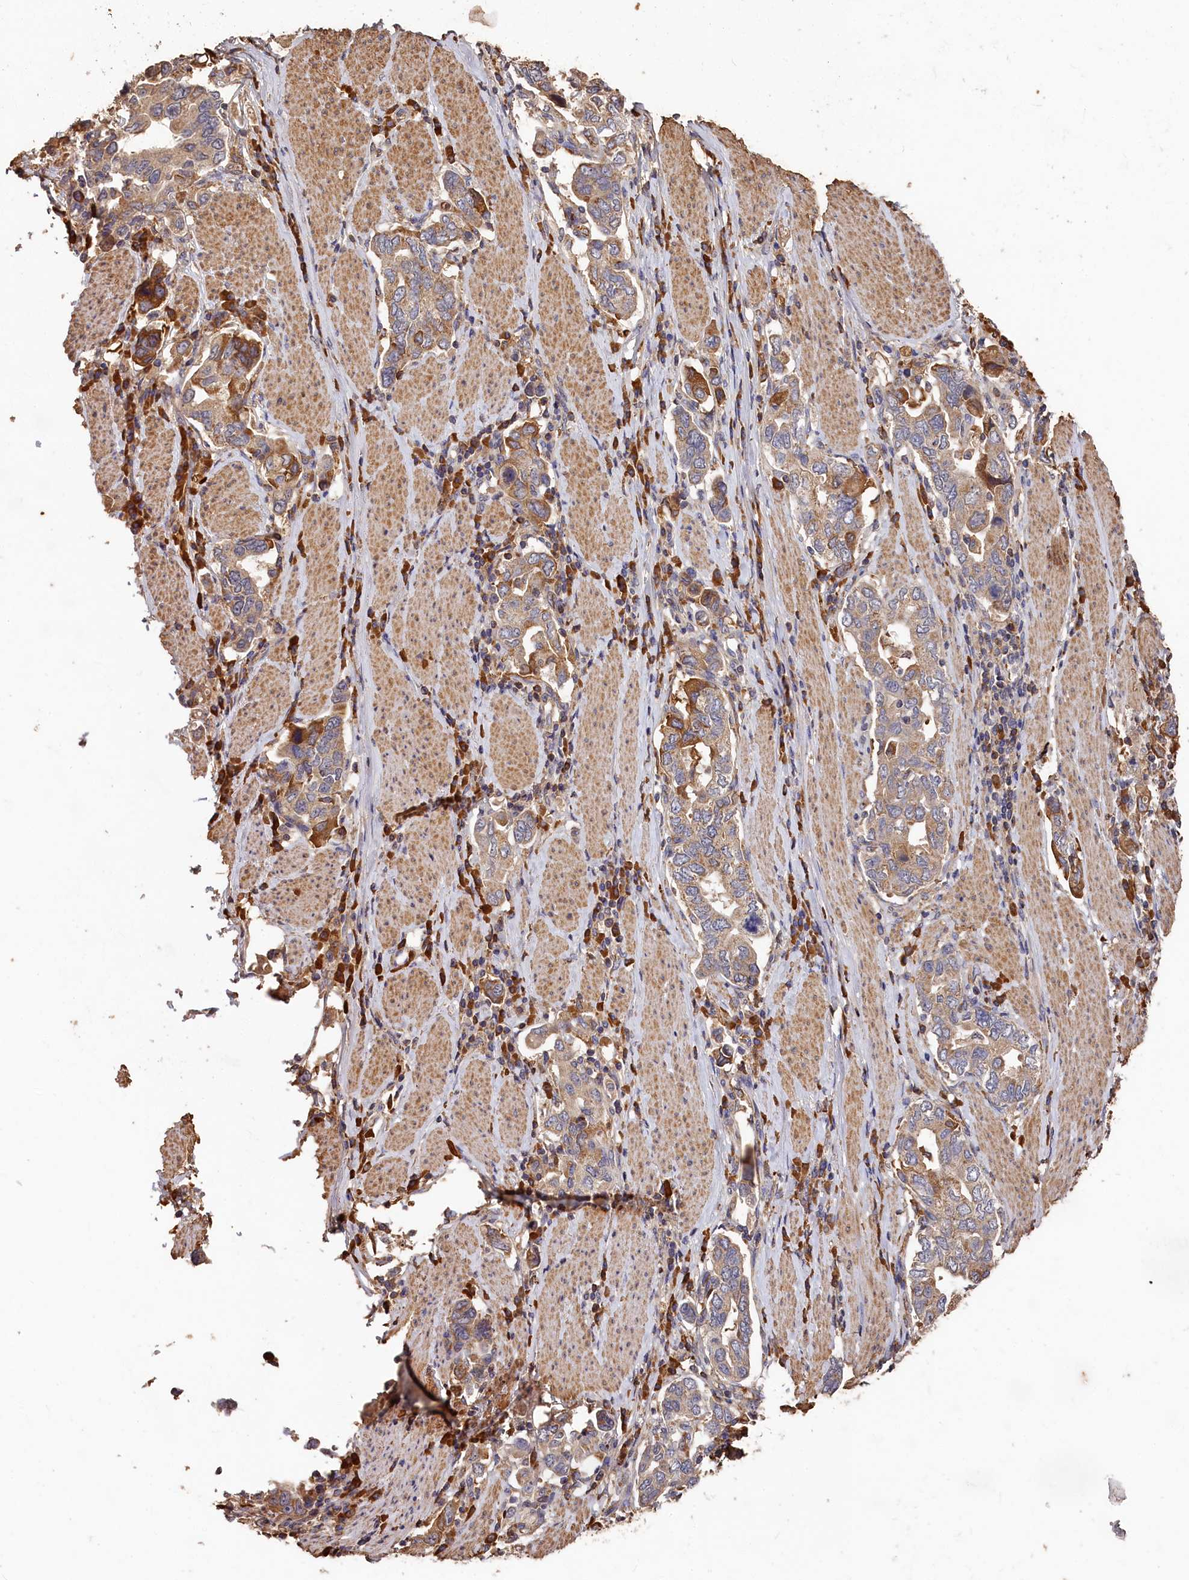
{"staining": {"intensity": "weak", "quantity": ">75%", "location": "cytoplasmic/membranous"}, "tissue": "stomach cancer", "cell_type": "Tumor cells", "image_type": "cancer", "snomed": [{"axis": "morphology", "description": "Adenocarcinoma, NOS"}, {"axis": "topography", "description": "Stomach, upper"}, {"axis": "topography", "description": "Stomach"}], "caption": "Stomach cancer was stained to show a protein in brown. There is low levels of weak cytoplasmic/membranous positivity in about >75% of tumor cells. (Stains: DAB (3,3'-diaminobenzidine) in brown, nuclei in blue, Microscopy: brightfield microscopy at high magnification).", "gene": "DHRS11", "patient": {"sex": "male", "age": 62}}